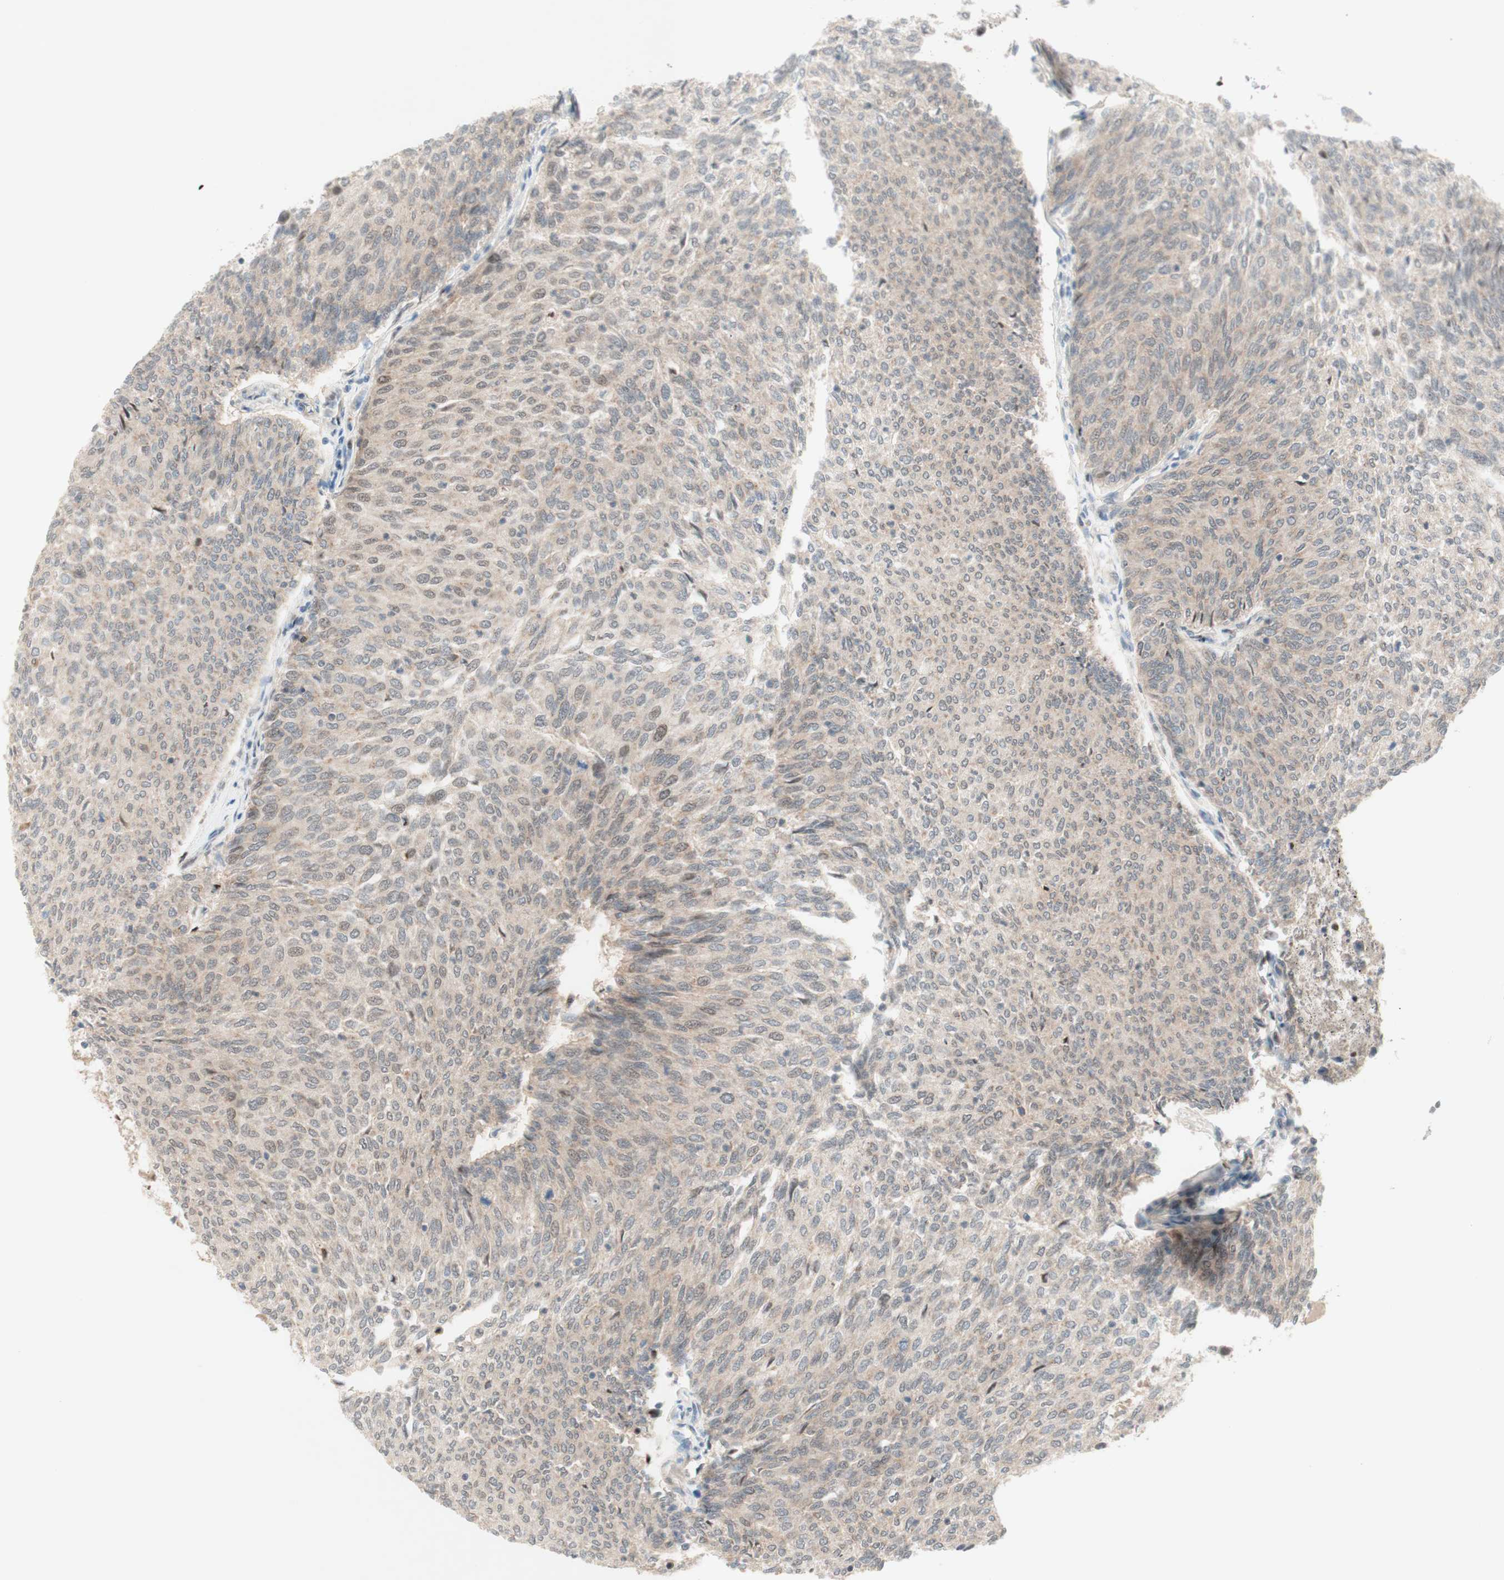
{"staining": {"intensity": "weak", "quantity": "25%-75%", "location": "cytoplasmic/membranous,nuclear"}, "tissue": "urothelial cancer", "cell_type": "Tumor cells", "image_type": "cancer", "snomed": [{"axis": "morphology", "description": "Urothelial carcinoma, Low grade"}, {"axis": "topography", "description": "Urinary bladder"}], "caption": "A photomicrograph showing weak cytoplasmic/membranous and nuclear staining in about 25%-75% of tumor cells in urothelial cancer, as visualized by brown immunohistochemical staining.", "gene": "RFNG", "patient": {"sex": "female", "age": 79}}